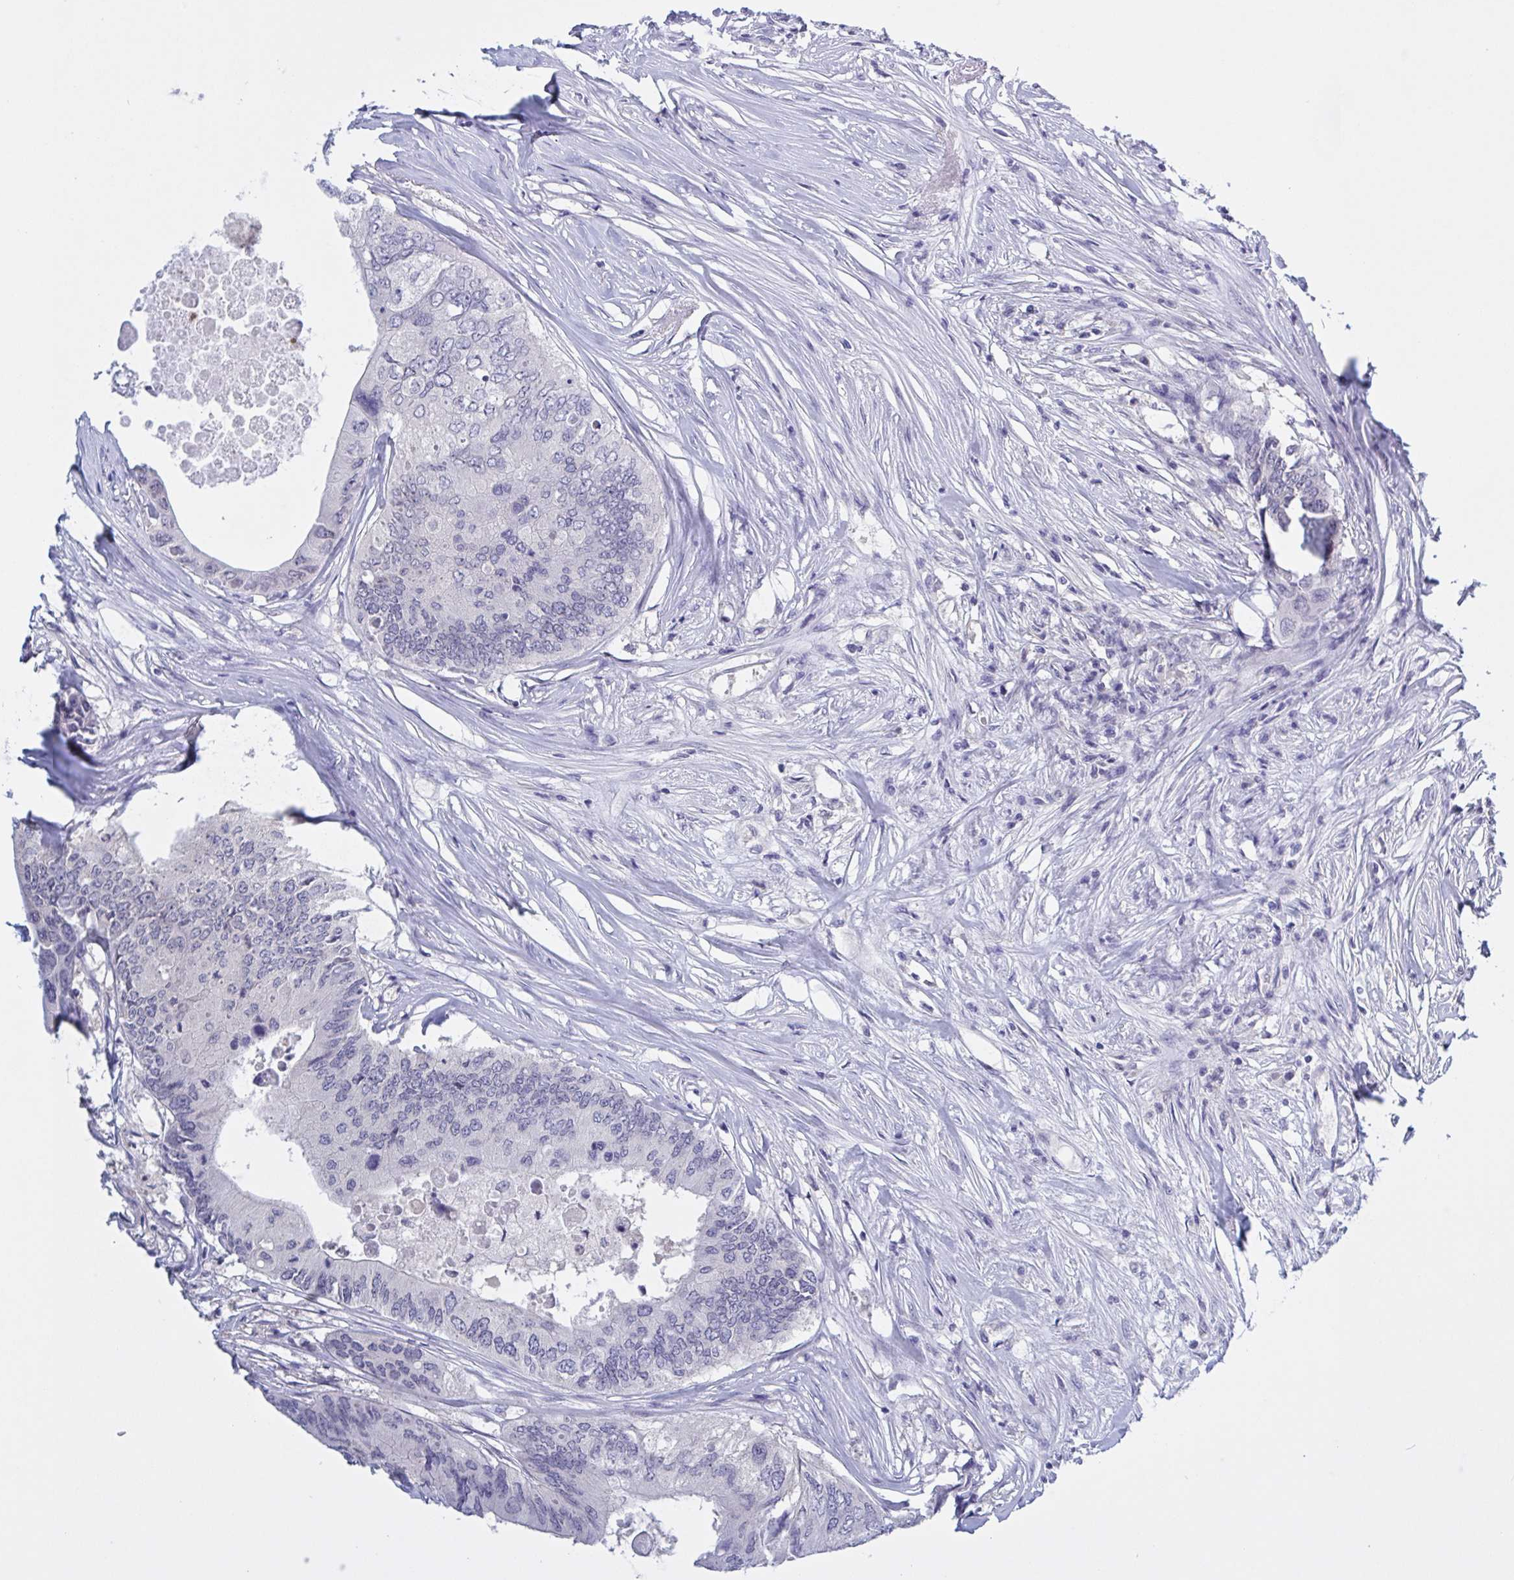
{"staining": {"intensity": "negative", "quantity": "none", "location": "none"}, "tissue": "colorectal cancer", "cell_type": "Tumor cells", "image_type": "cancer", "snomed": [{"axis": "morphology", "description": "Adenocarcinoma, NOS"}, {"axis": "topography", "description": "Colon"}], "caption": "DAB immunohistochemical staining of colorectal adenocarcinoma reveals no significant positivity in tumor cells.", "gene": "SERPINB13", "patient": {"sex": "male", "age": 71}}